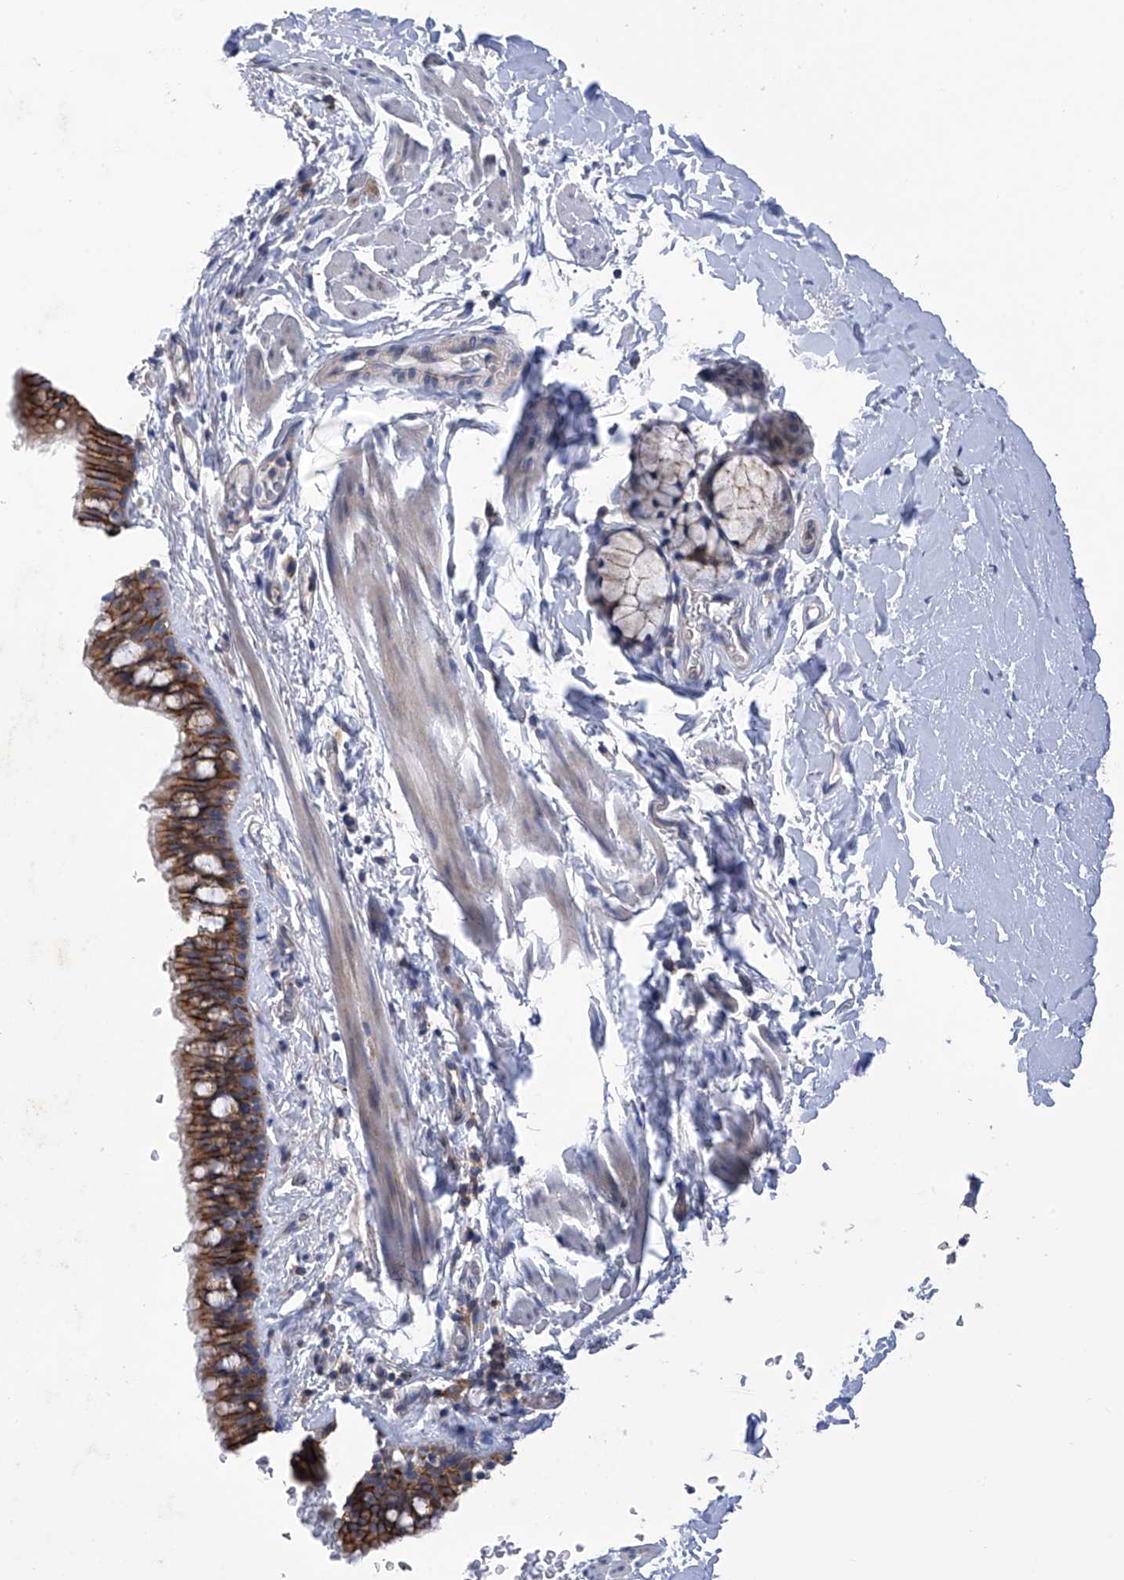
{"staining": {"intensity": "strong", "quantity": ">75%", "location": "cytoplasmic/membranous"}, "tissue": "bronchus", "cell_type": "Respiratory epithelial cells", "image_type": "normal", "snomed": [{"axis": "morphology", "description": "Normal tissue, NOS"}, {"axis": "topography", "description": "Cartilage tissue"}, {"axis": "topography", "description": "Bronchus"}], "caption": "The image reveals a brown stain indicating the presence of a protein in the cytoplasmic/membranous of respiratory epithelial cells in bronchus. (Brightfield microscopy of DAB IHC at high magnification).", "gene": "P2RX7", "patient": {"sex": "female", "age": 36}}